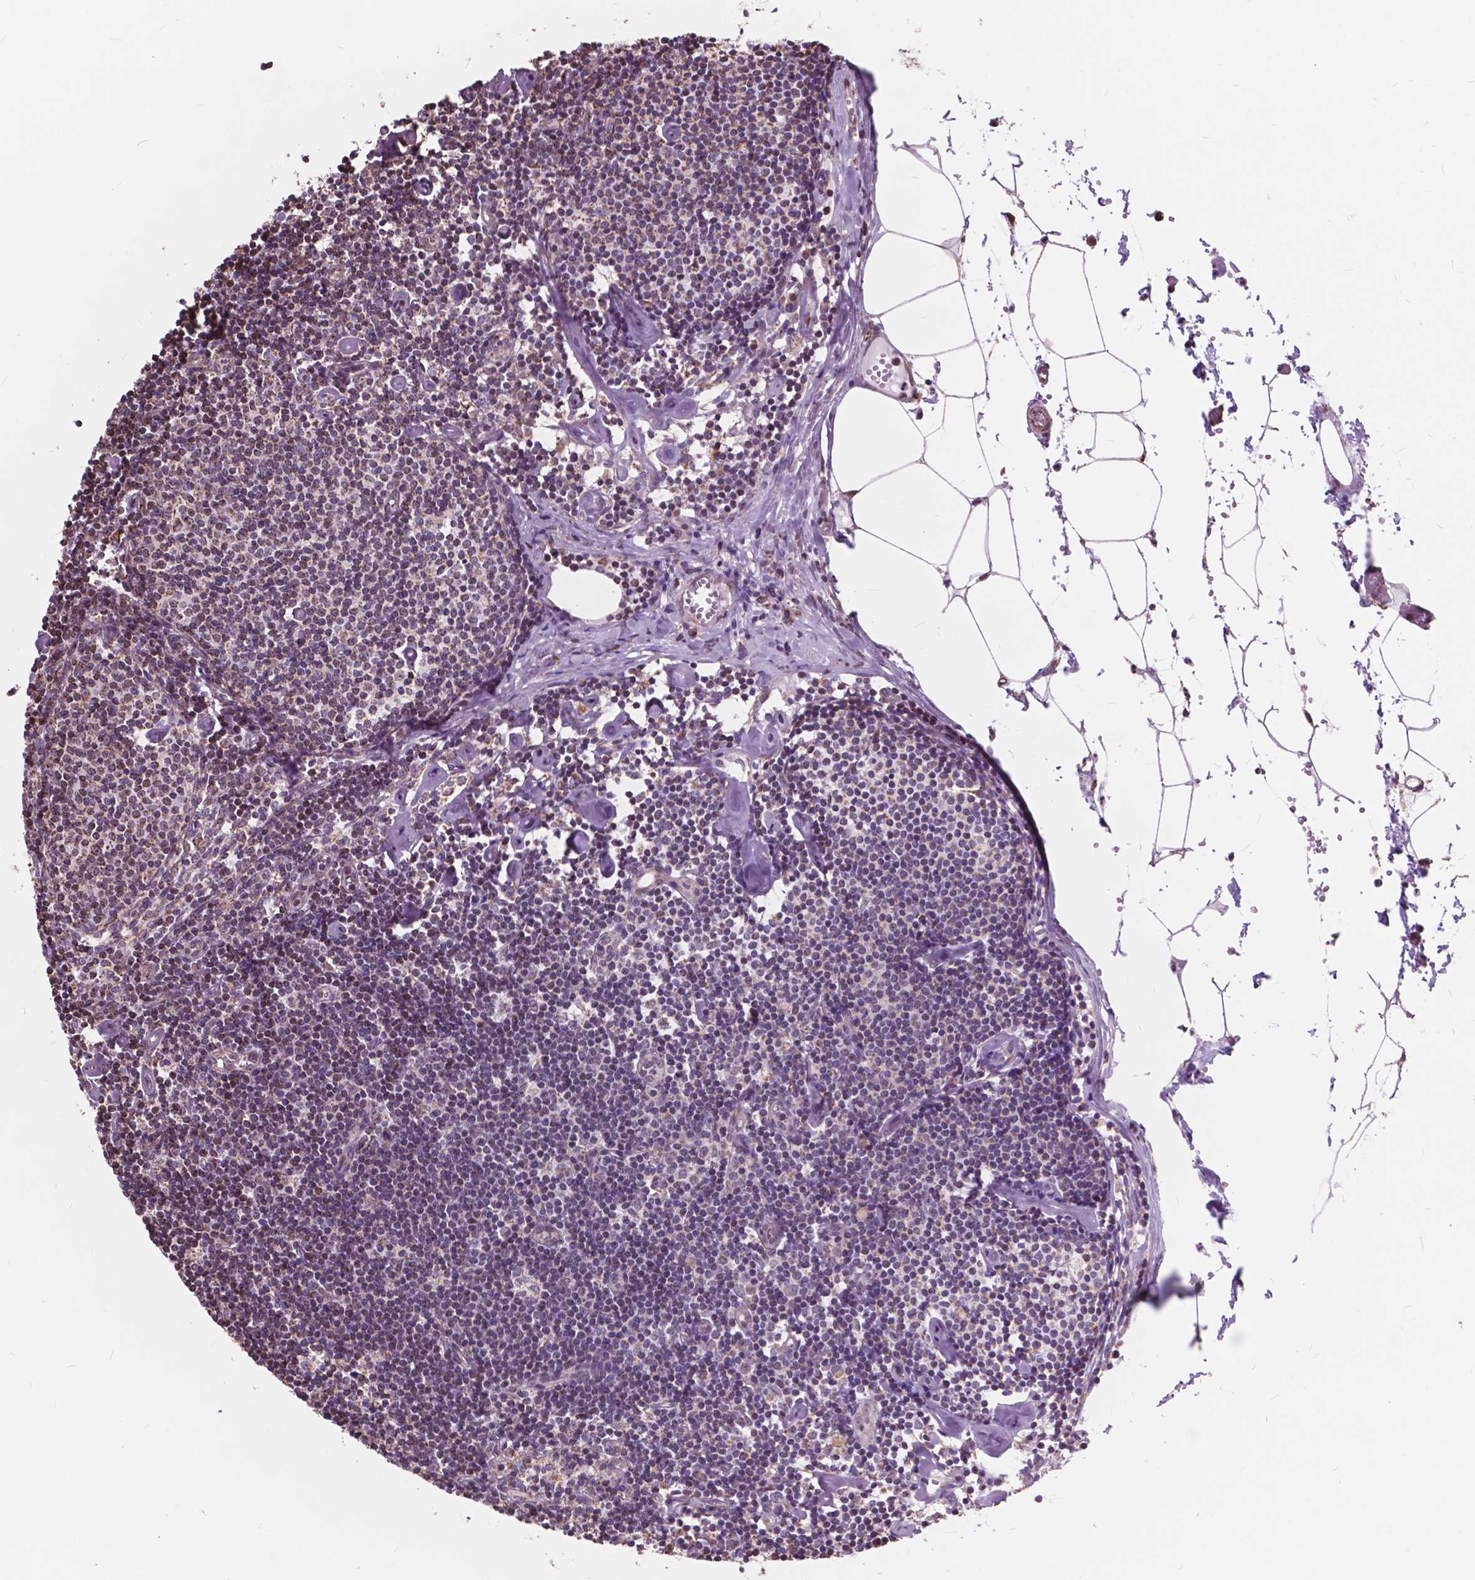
{"staining": {"intensity": "weak", "quantity": "25%-75%", "location": "cytoplasmic/membranous"}, "tissue": "lymph node", "cell_type": "Germinal center cells", "image_type": "normal", "snomed": [{"axis": "morphology", "description": "Normal tissue, NOS"}, {"axis": "topography", "description": "Lymph node"}], "caption": "About 25%-75% of germinal center cells in normal human lymph node reveal weak cytoplasmic/membranous protein expression as visualized by brown immunohistochemical staining.", "gene": "SCOC", "patient": {"sex": "female", "age": 42}}